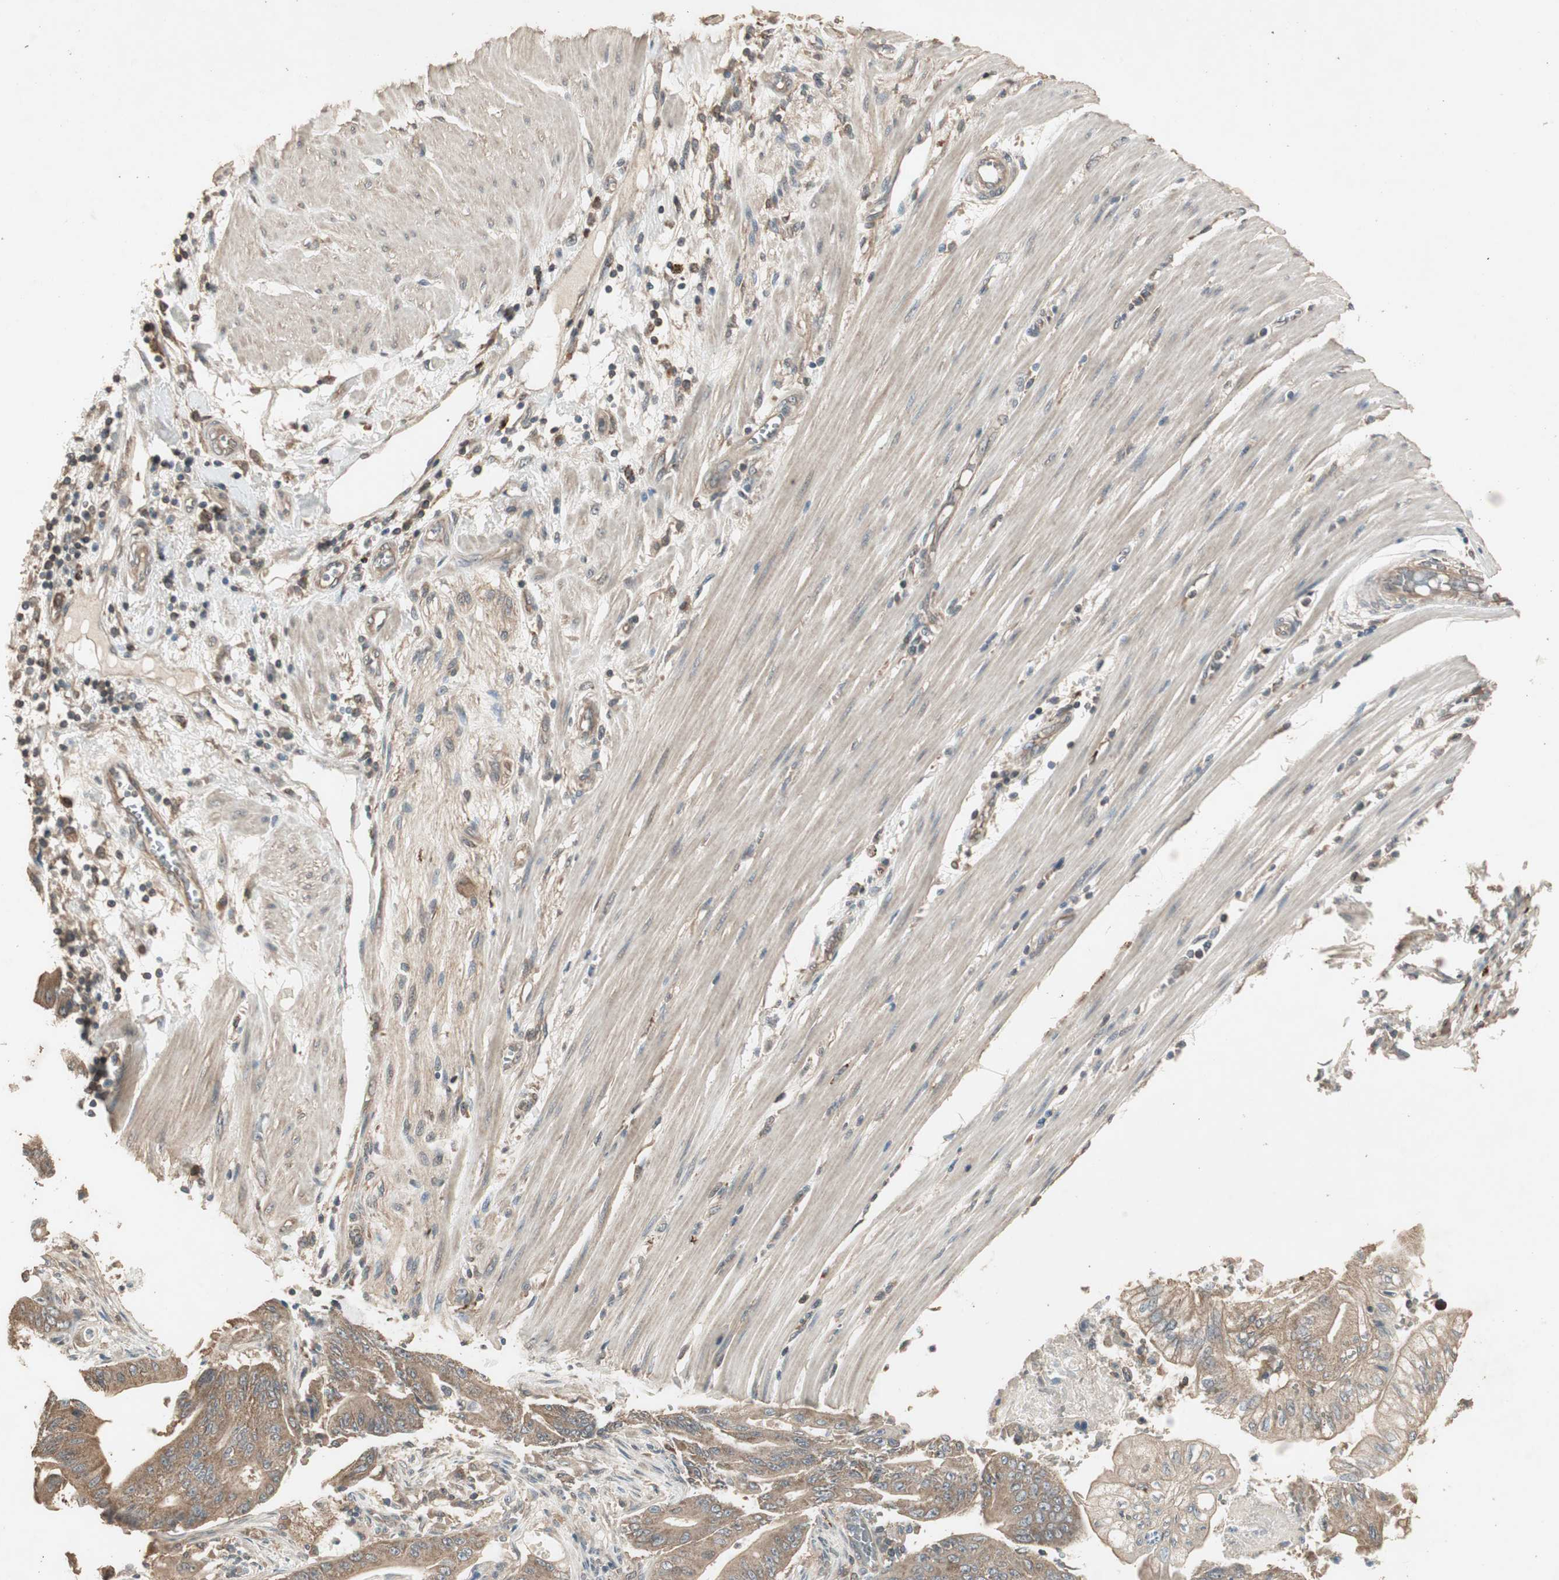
{"staining": {"intensity": "moderate", "quantity": ">75%", "location": "cytoplasmic/membranous"}, "tissue": "pancreatic cancer", "cell_type": "Tumor cells", "image_type": "cancer", "snomed": [{"axis": "morphology", "description": "Normal tissue, NOS"}, {"axis": "topography", "description": "Lymph node"}], "caption": "Pancreatic cancer stained with immunohistochemistry demonstrates moderate cytoplasmic/membranous expression in approximately >75% of tumor cells. The staining was performed using DAB to visualize the protein expression in brown, while the nuclei were stained in blue with hematoxylin (Magnification: 20x).", "gene": "UBAC1", "patient": {"sex": "male", "age": 62}}